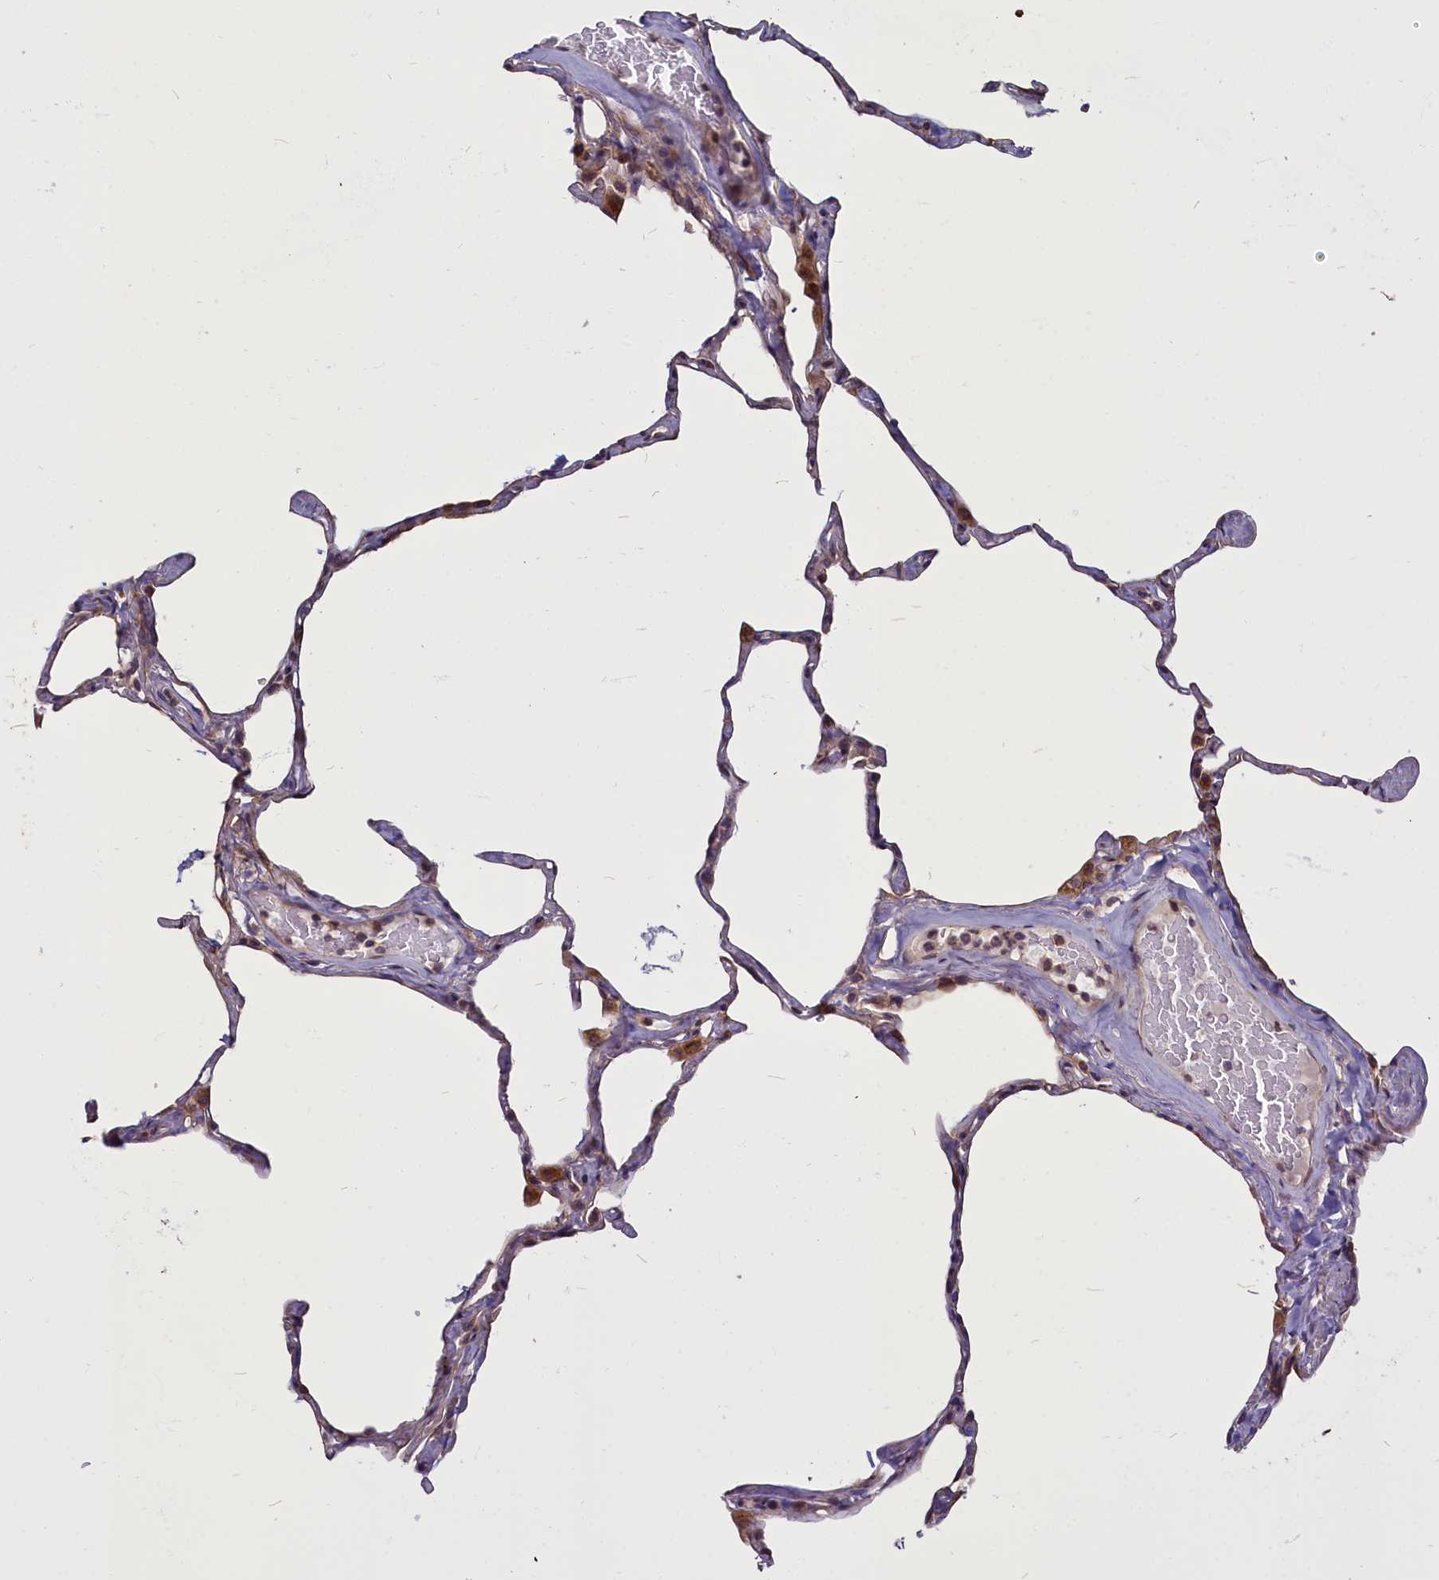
{"staining": {"intensity": "moderate", "quantity": "<25%", "location": "cytoplasmic/membranous,nuclear"}, "tissue": "lung", "cell_type": "Alveolar cells", "image_type": "normal", "snomed": [{"axis": "morphology", "description": "Normal tissue, NOS"}, {"axis": "topography", "description": "Lung"}], "caption": "Moderate cytoplasmic/membranous,nuclear expression is seen in about <25% of alveolar cells in benign lung.", "gene": "ENSG00000274944", "patient": {"sex": "male", "age": 65}}